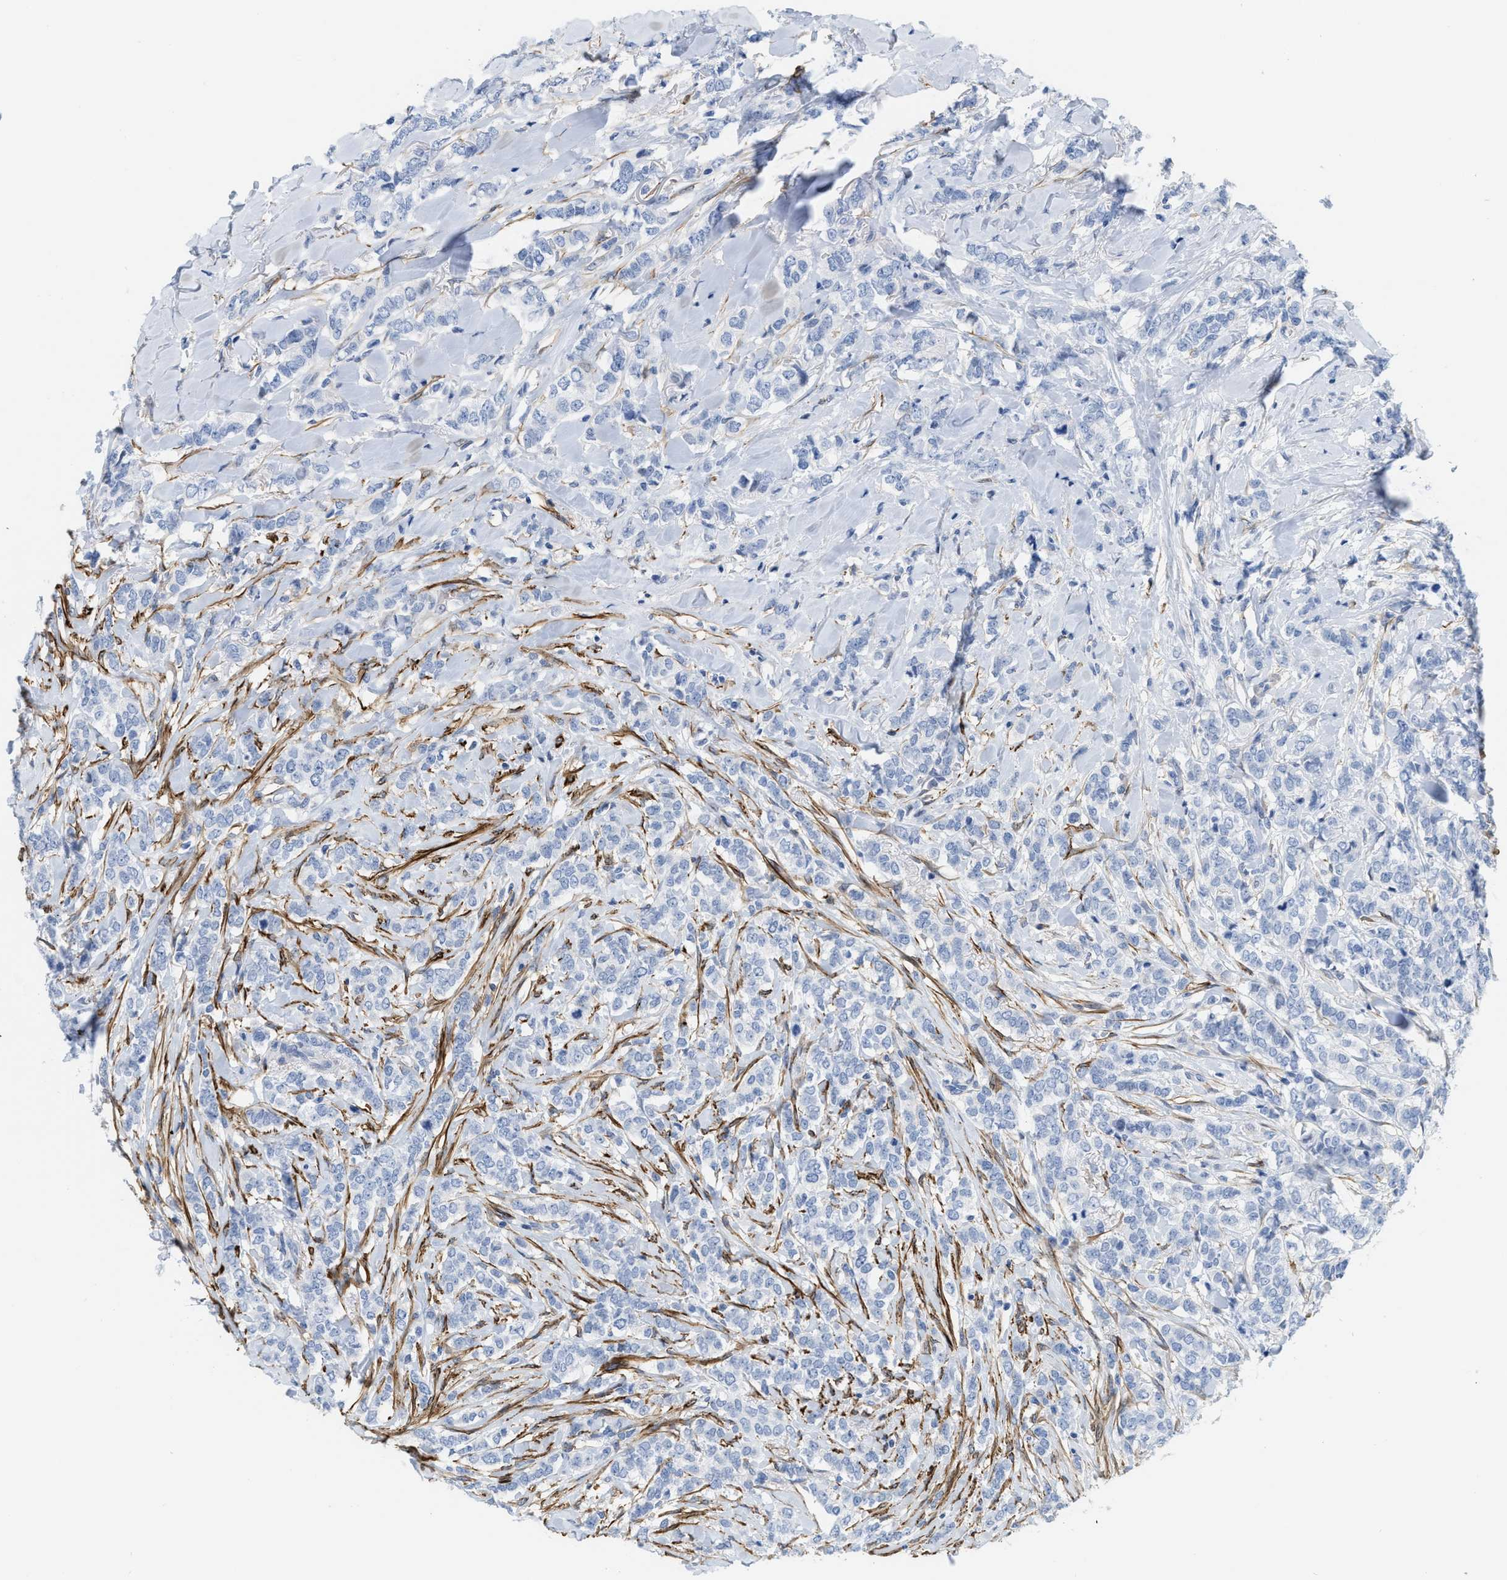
{"staining": {"intensity": "negative", "quantity": "none", "location": "none"}, "tissue": "breast cancer", "cell_type": "Tumor cells", "image_type": "cancer", "snomed": [{"axis": "morphology", "description": "Lobular carcinoma"}, {"axis": "topography", "description": "Skin"}, {"axis": "topography", "description": "Breast"}], "caption": "Tumor cells are negative for protein expression in human breast cancer.", "gene": "TAGLN", "patient": {"sex": "female", "age": 46}}